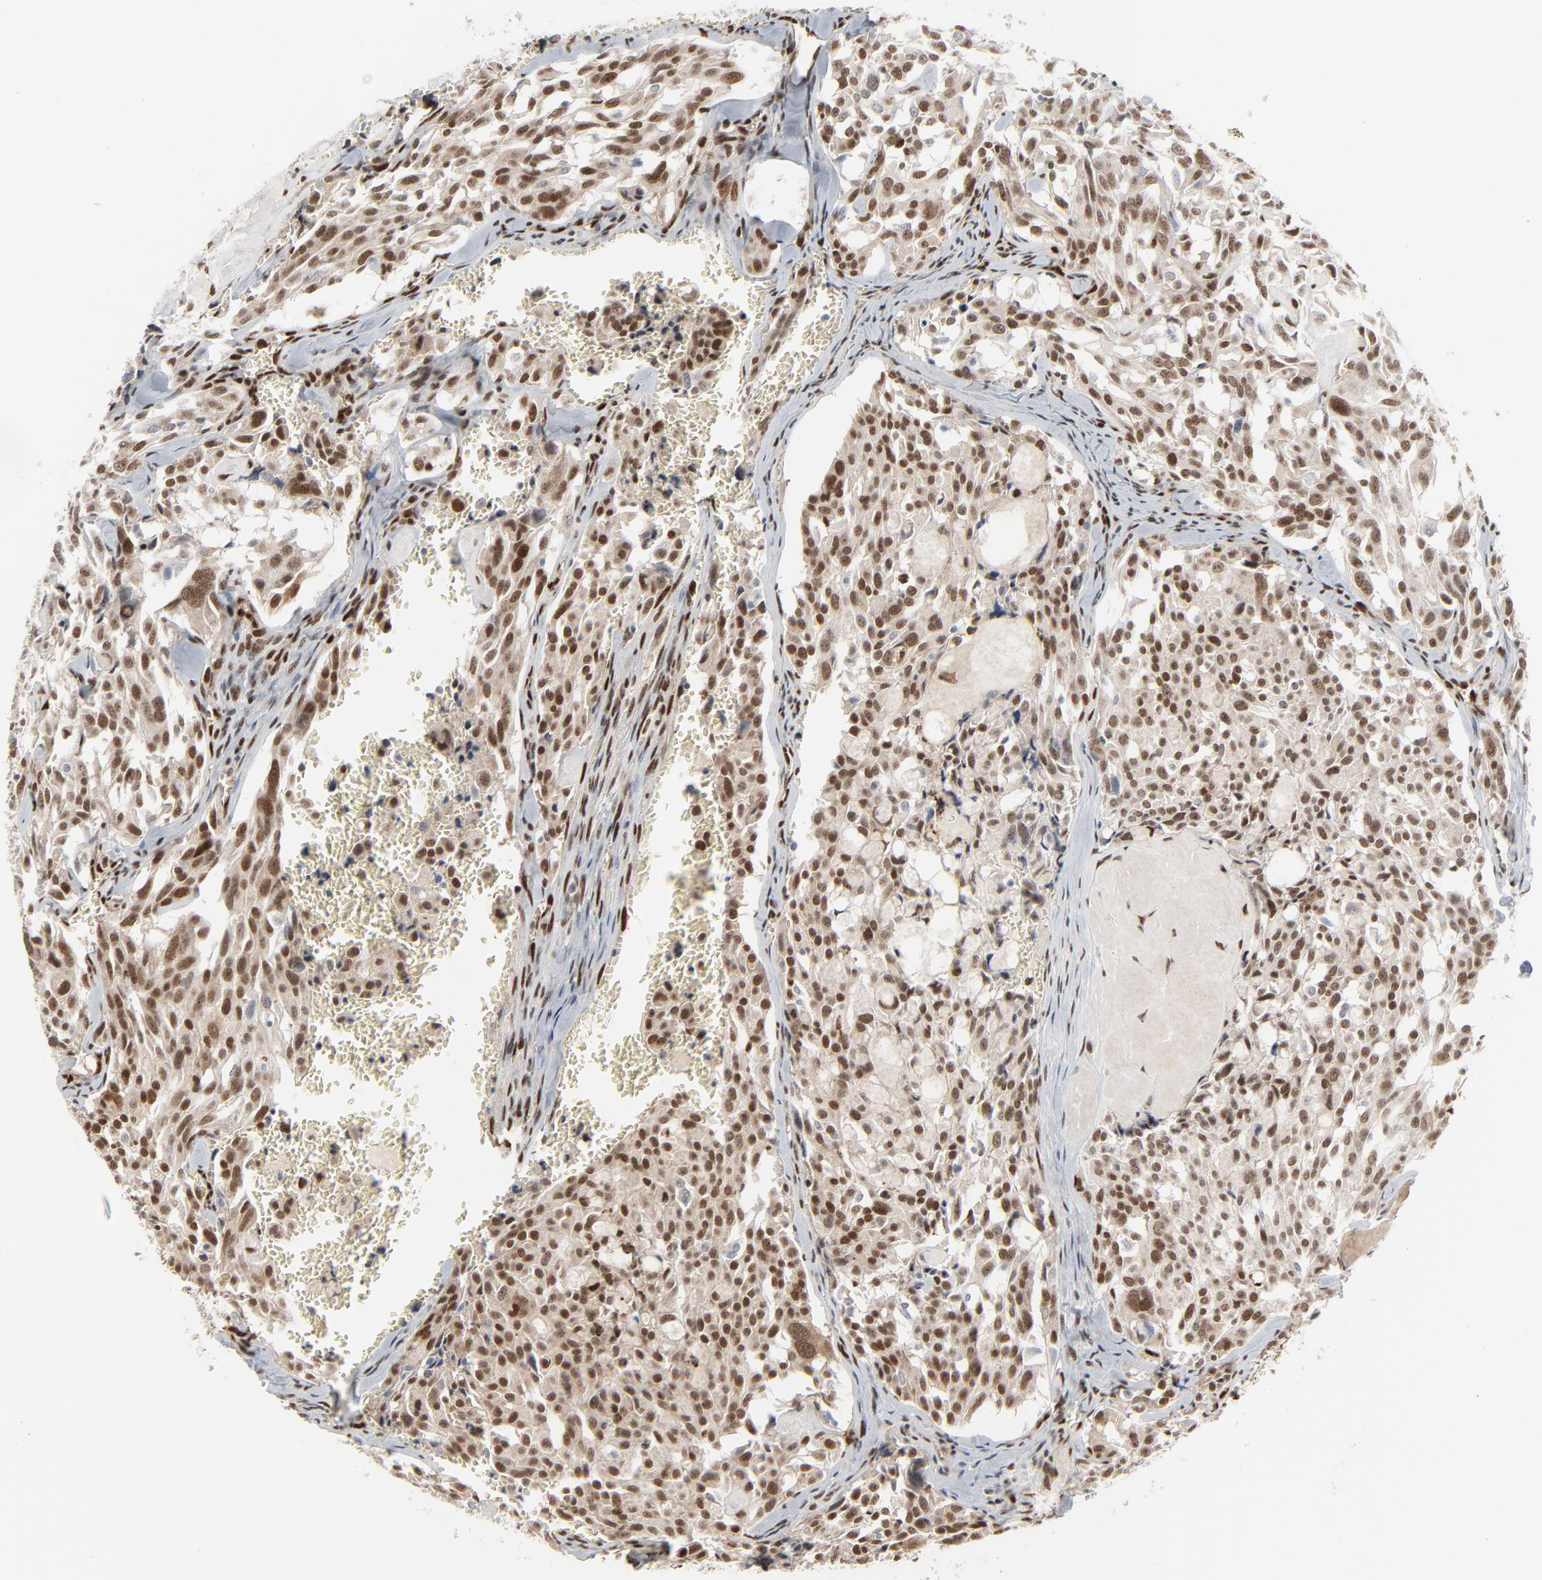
{"staining": {"intensity": "strong", "quantity": ">75%", "location": "nuclear"}, "tissue": "thyroid cancer", "cell_type": "Tumor cells", "image_type": "cancer", "snomed": [{"axis": "morphology", "description": "Carcinoma, NOS"}, {"axis": "morphology", "description": "Carcinoid, malignant, NOS"}, {"axis": "topography", "description": "Thyroid gland"}], "caption": "Strong nuclear expression is identified in approximately >75% of tumor cells in thyroid cancer (malignant carcinoid).", "gene": "CUX1", "patient": {"sex": "male", "age": 33}}